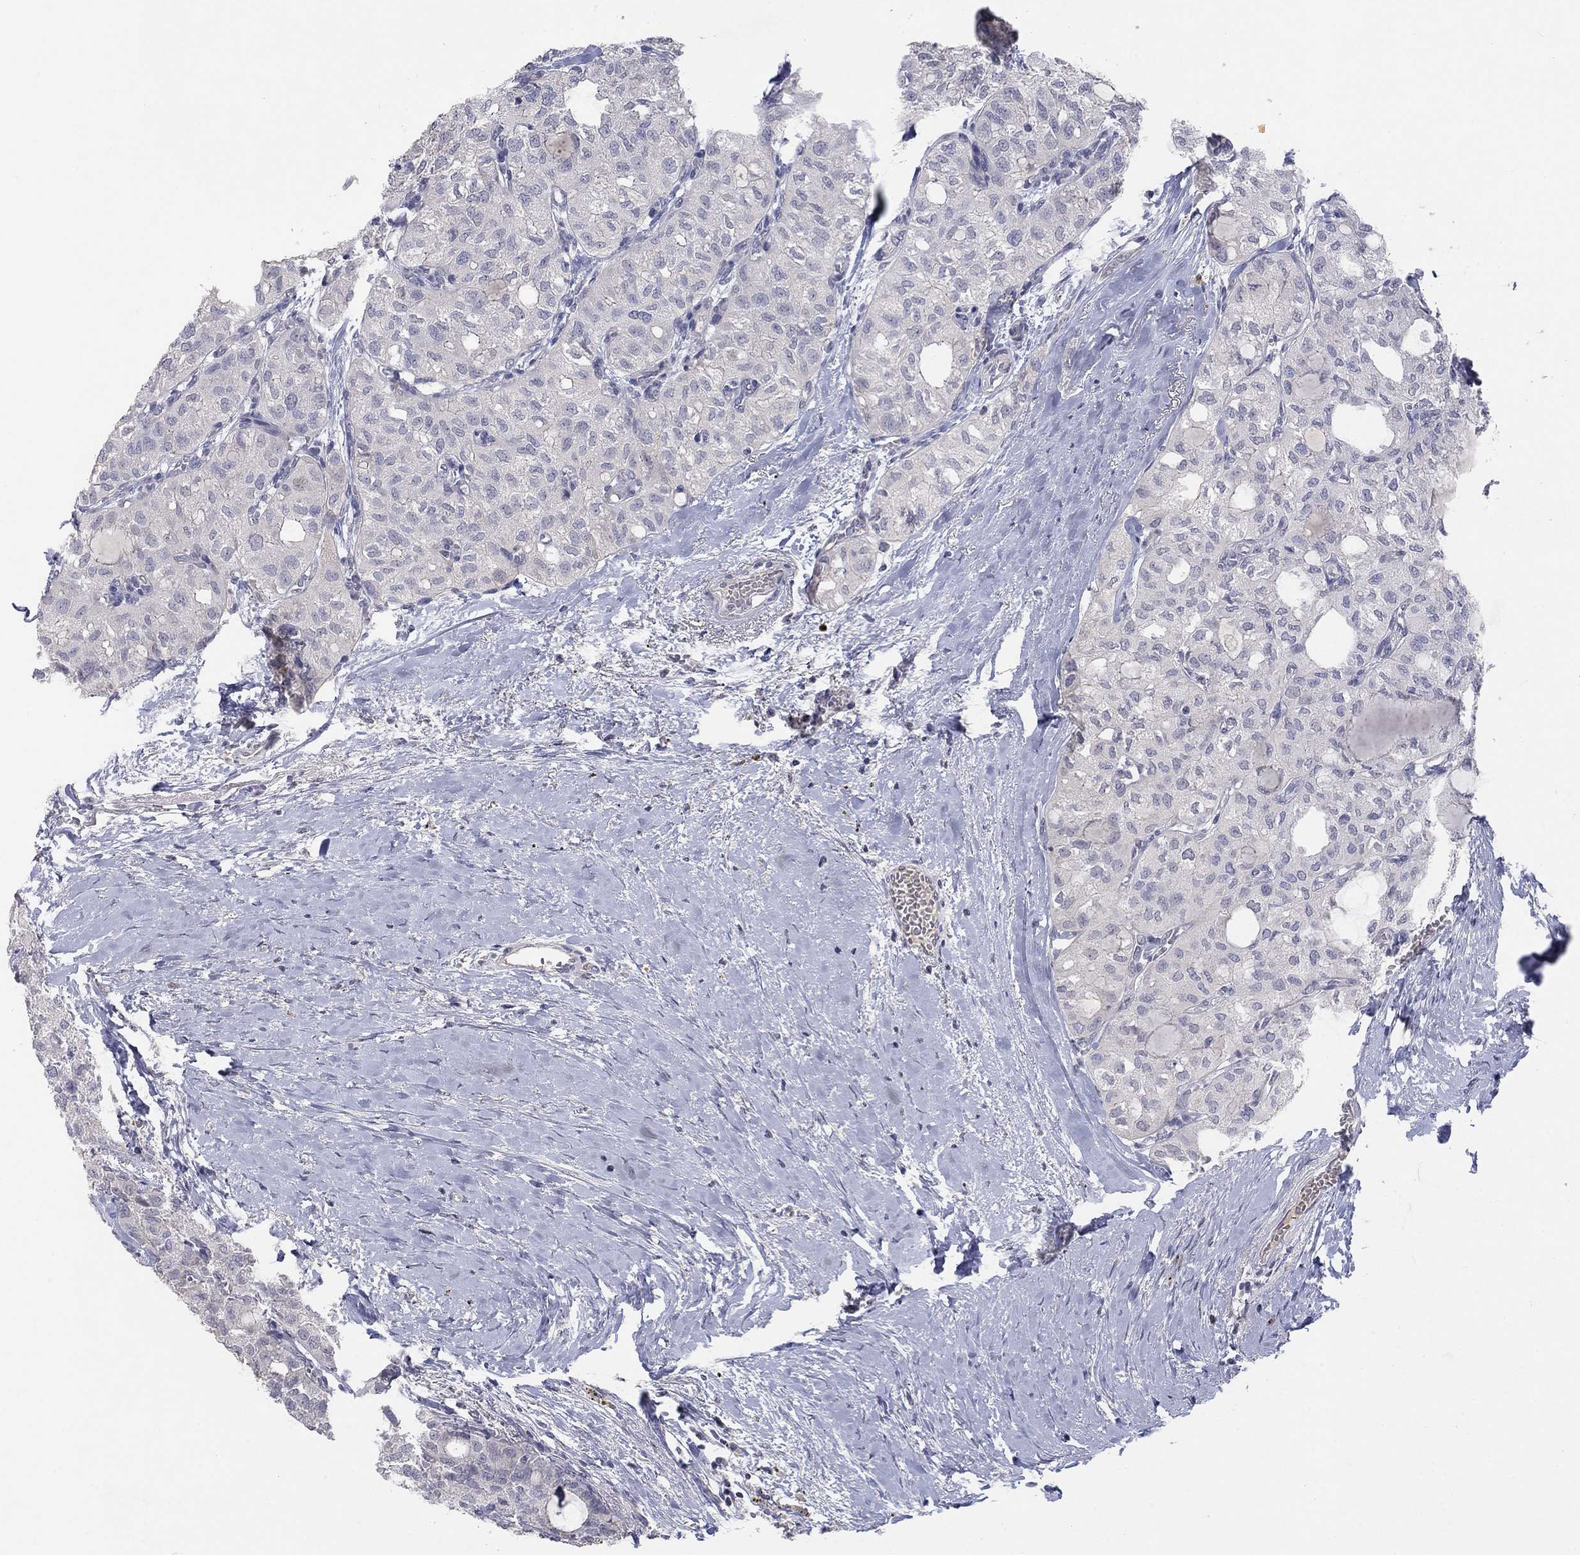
{"staining": {"intensity": "negative", "quantity": "none", "location": "none"}, "tissue": "thyroid cancer", "cell_type": "Tumor cells", "image_type": "cancer", "snomed": [{"axis": "morphology", "description": "Follicular adenoma carcinoma, NOS"}, {"axis": "topography", "description": "Thyroid gland"}], "caption": "IHC micrograph of neoplastic tissue: follicular adenoma carcinoma (thyroid) stained with DAB exhibits no significant protein positivity in tumor cells.", "gene": "AMN1", "patient": {"sex": "male", "age": 75}}